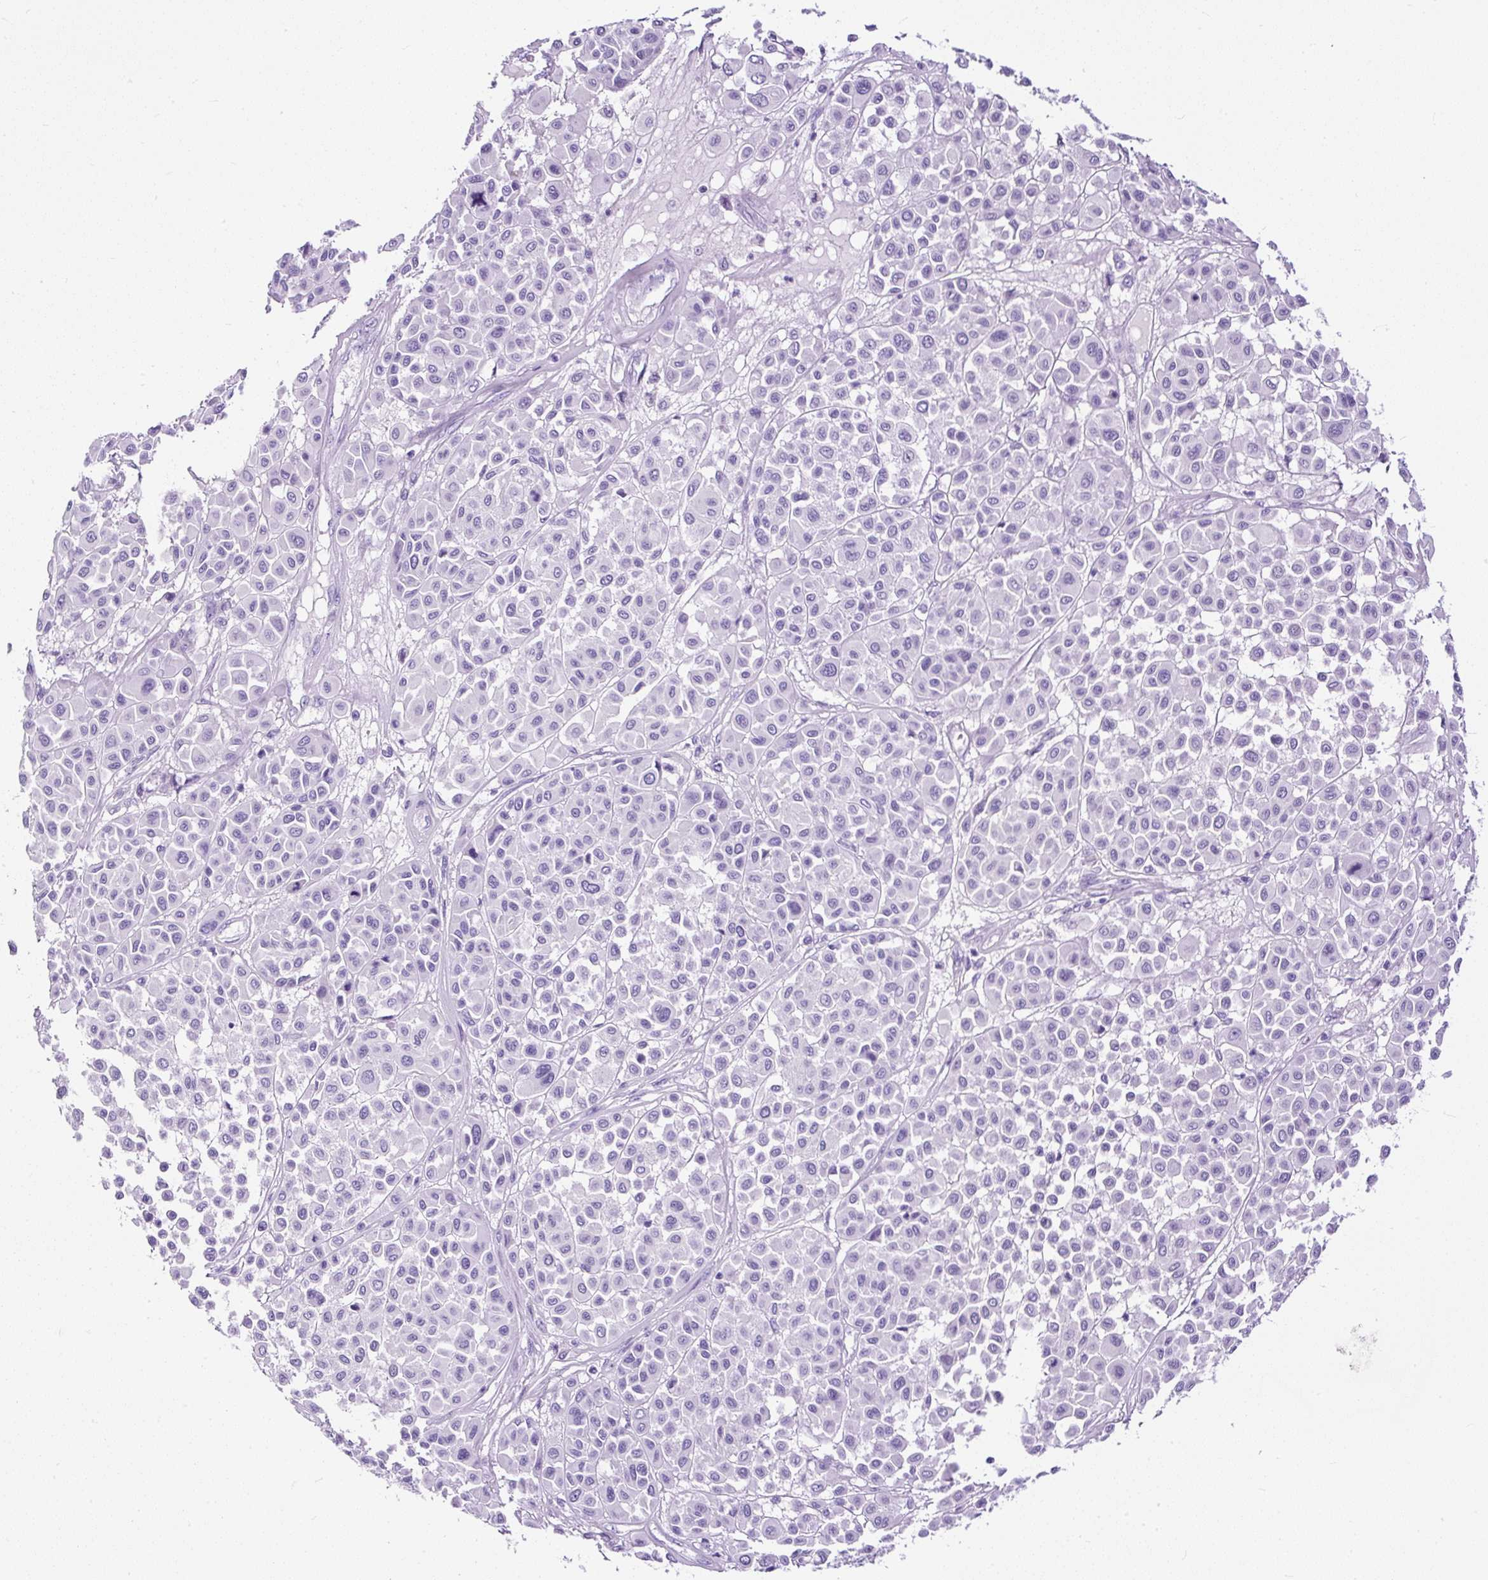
{"staining": {"intensity": "negative", "quantity": "none", "location": "none"}, "tissue": "melanoma", "cell_type": "Tumor cells", "image_type": "cancer", "snomed": [{"axis": "morphology", "description": "Malignant melanoma, Metastatic site"}, {"axis": "topography", "description": "Soft tissue"}], "caption": "DAB (3,3'-diaminobenzidine) immunohistochemical staining of human melanoma exhibits no significant staining in tumor cells.", "gene": "STOX2", "patient": {"sex": "male", "age": 41}}